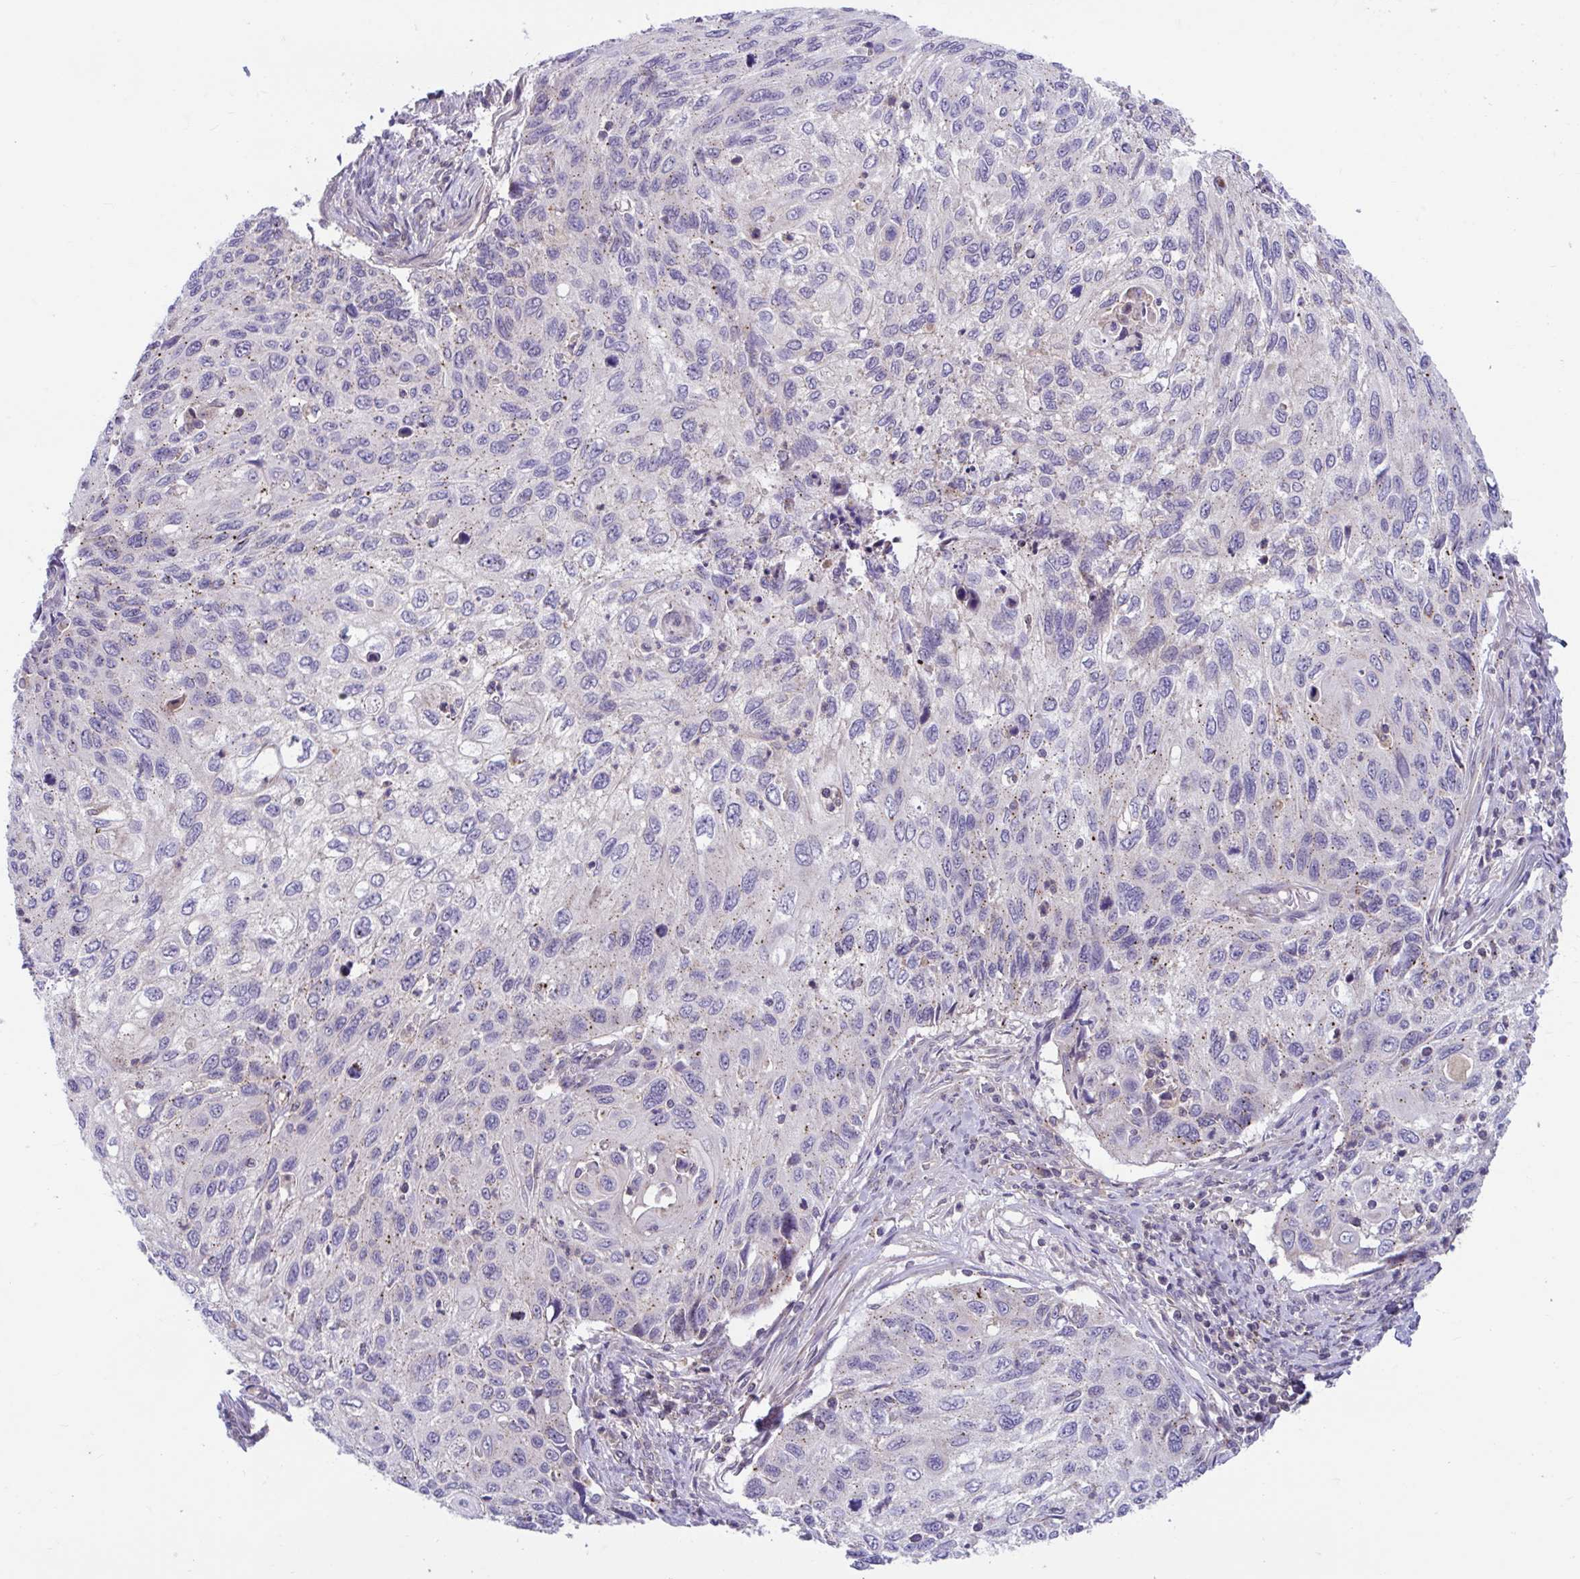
{"staining": {"intensity": "weak", "quantity": "25%-75%", "location": "cytoplasmic/membranous"}, "tissue": "cervical cancer", "cell_type": "Tumor cells", "image_type": "cancer", "snomed": [{"axis": "morphology", "description": "Squamous cell carcinoma, NOS"}, {"axis": "topography", "description": "Cervix"}], "caption": "Tumor cells display low levels of weak cytoplasmic/membranous positivity in about 25%-75% of cells in cervical cancer.", "gene": "IST1", "patient": {"sex": "female", "age": 70}}